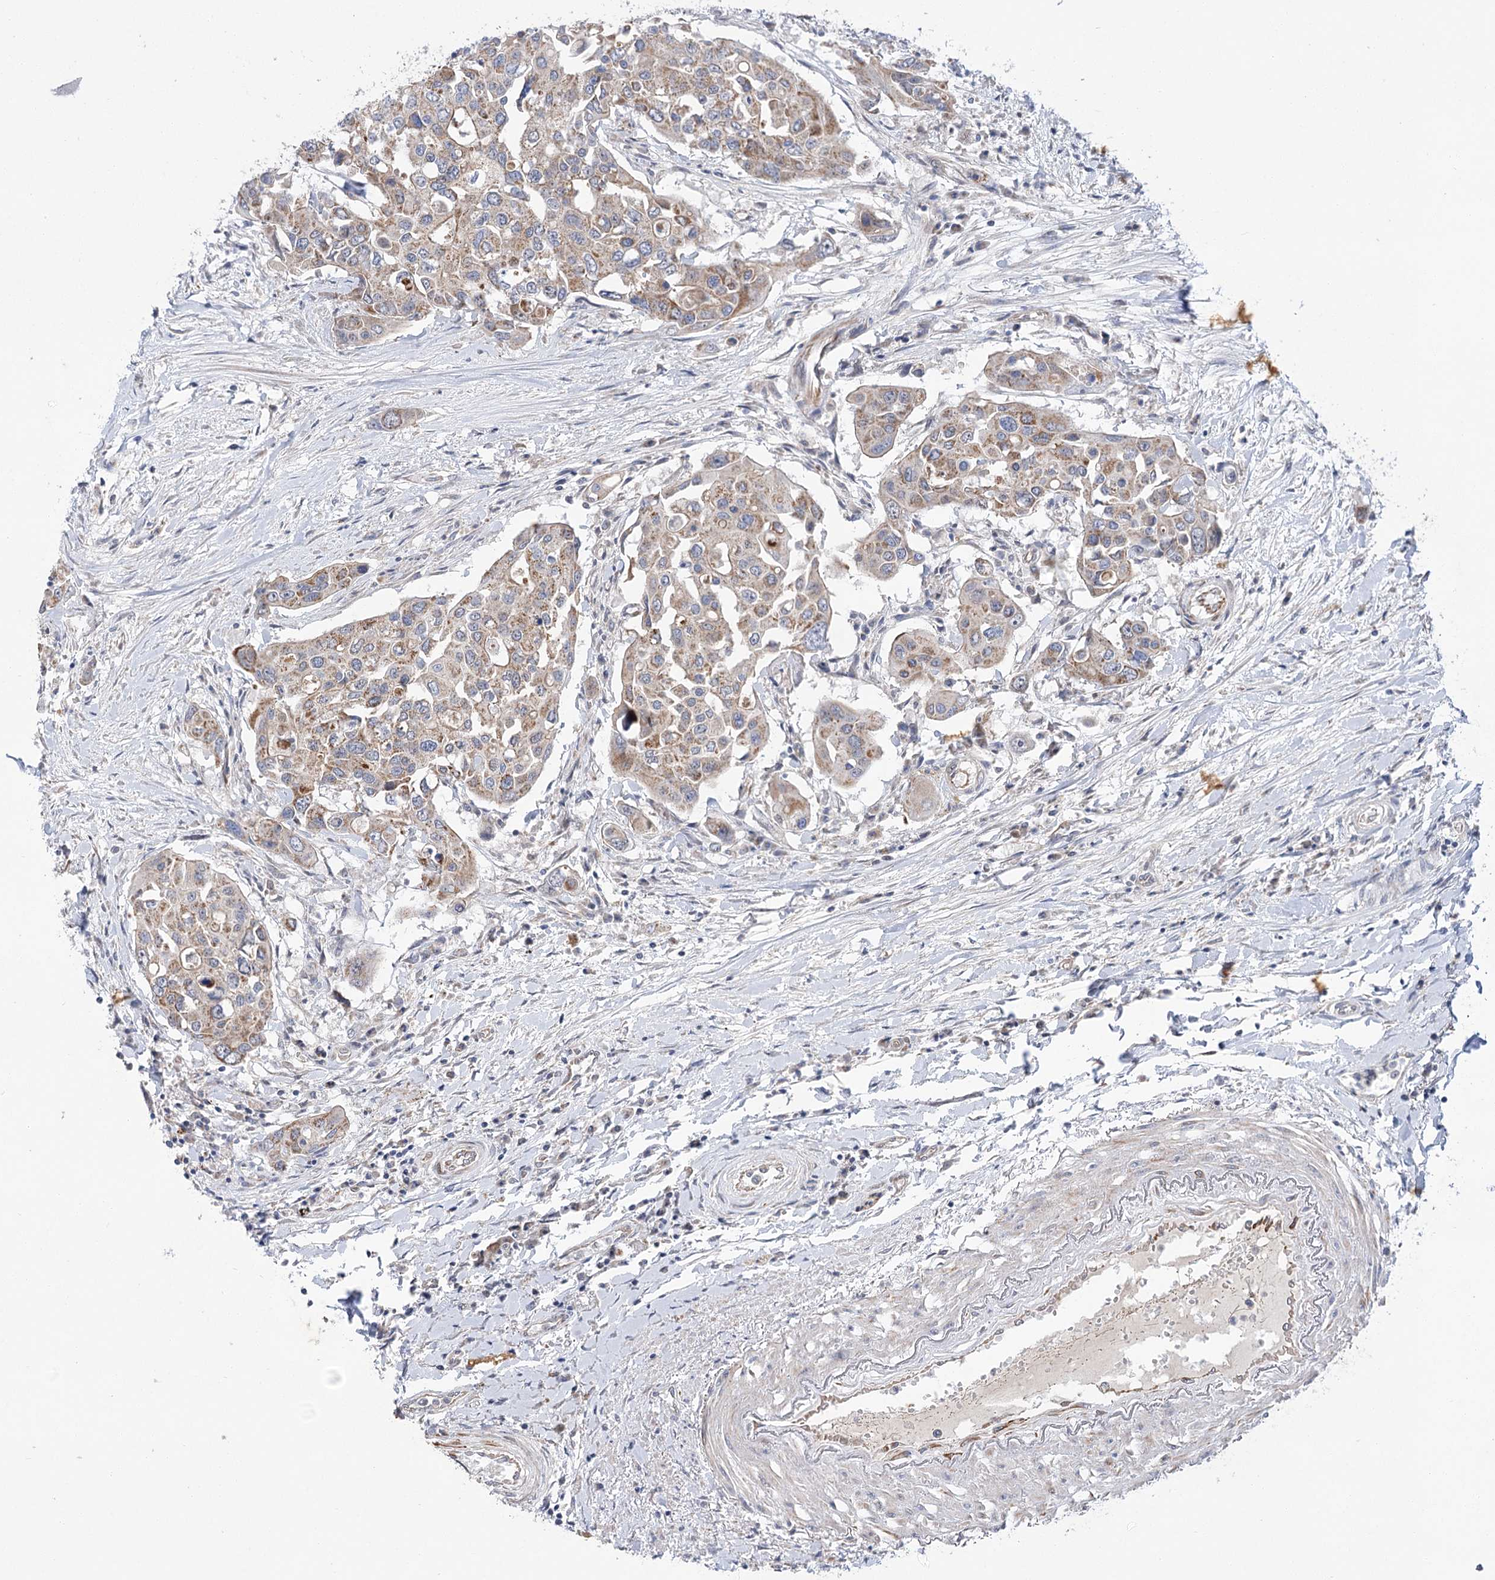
{"staining": {"intensity": "moderate", "quantity": ">75%", "location": "cytoplasmic/membranous"}, "tissue": "colorectal cancer", "cell_type": "Tumor cells", "image_type": "cancer", "snomed": [{"axis": "morphology", "description": "Adenocarcinoma, NOS"}, {"axis": "topography", "description": "Colon"}], "caption": "Immunohistochemical staining of colorectal cancer (adenocarcinoma) exhibits moderate cytoplasmic/membranous protein expression in about >75% of tumor cells. Nuclei are stained in blue.", "gene": "ECHDC3", "patient": {"sex": "male", "age": 77}}